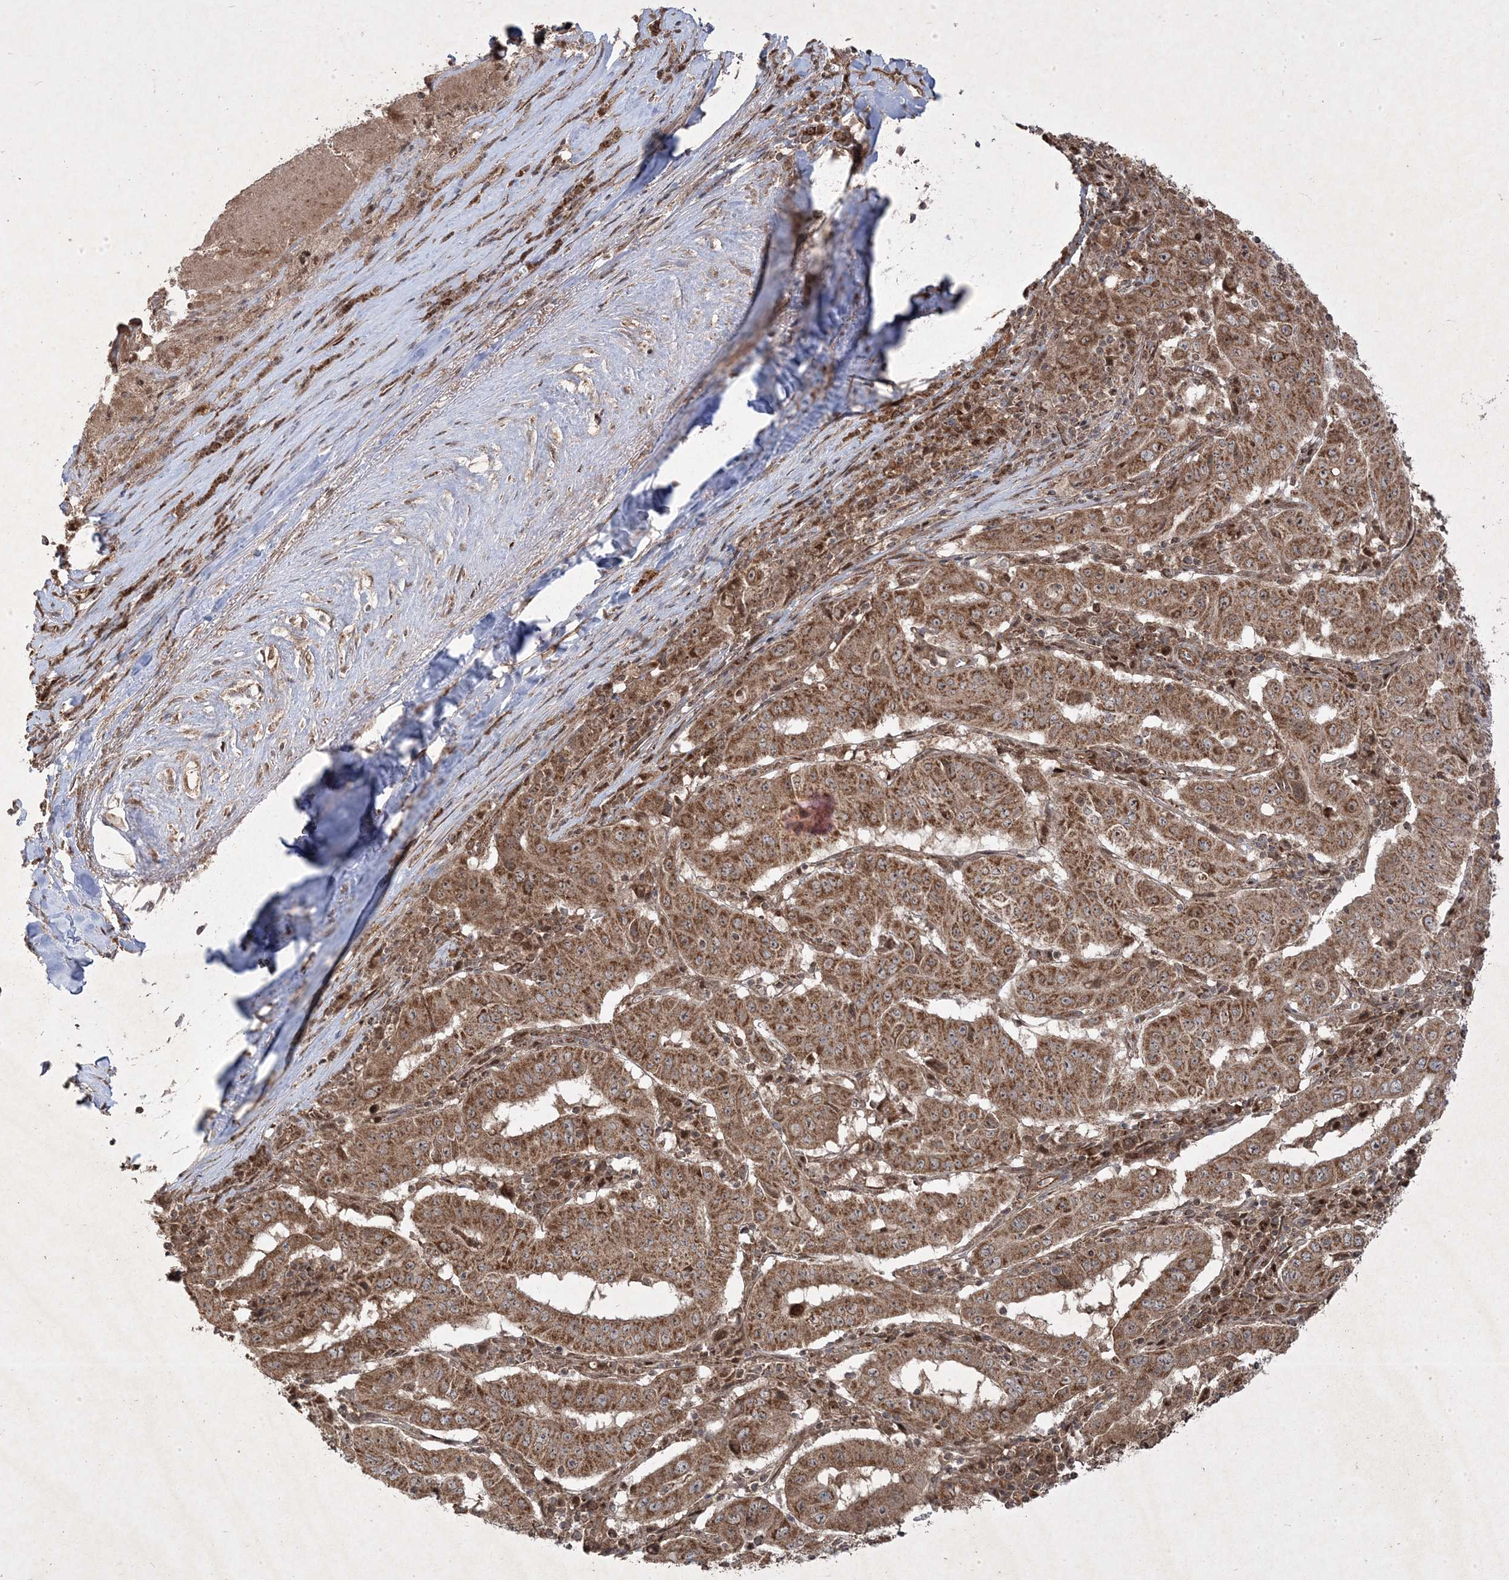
{"staining": {"intensity": "moderate", "quantity": ">75%", "location": "cytoplasmic/membranous"}, "tissue": "pancreatic cancer", "cell_type": "Tumor cells", "image_type": "cancer", "snomed": [{"axis": "morphology", "description": "Adenocarcinoma, NOS"}, {"axis": "topography", "description": "Pancreas"}], "caption": "Moderate cytoplasmic/membranous staining is appreciated in approximately >75% of tumor cells in adenocarcinoma (pancreatic).", "gene": "PLEKHM2", "patient": {"sex": "male", "age": 63}}